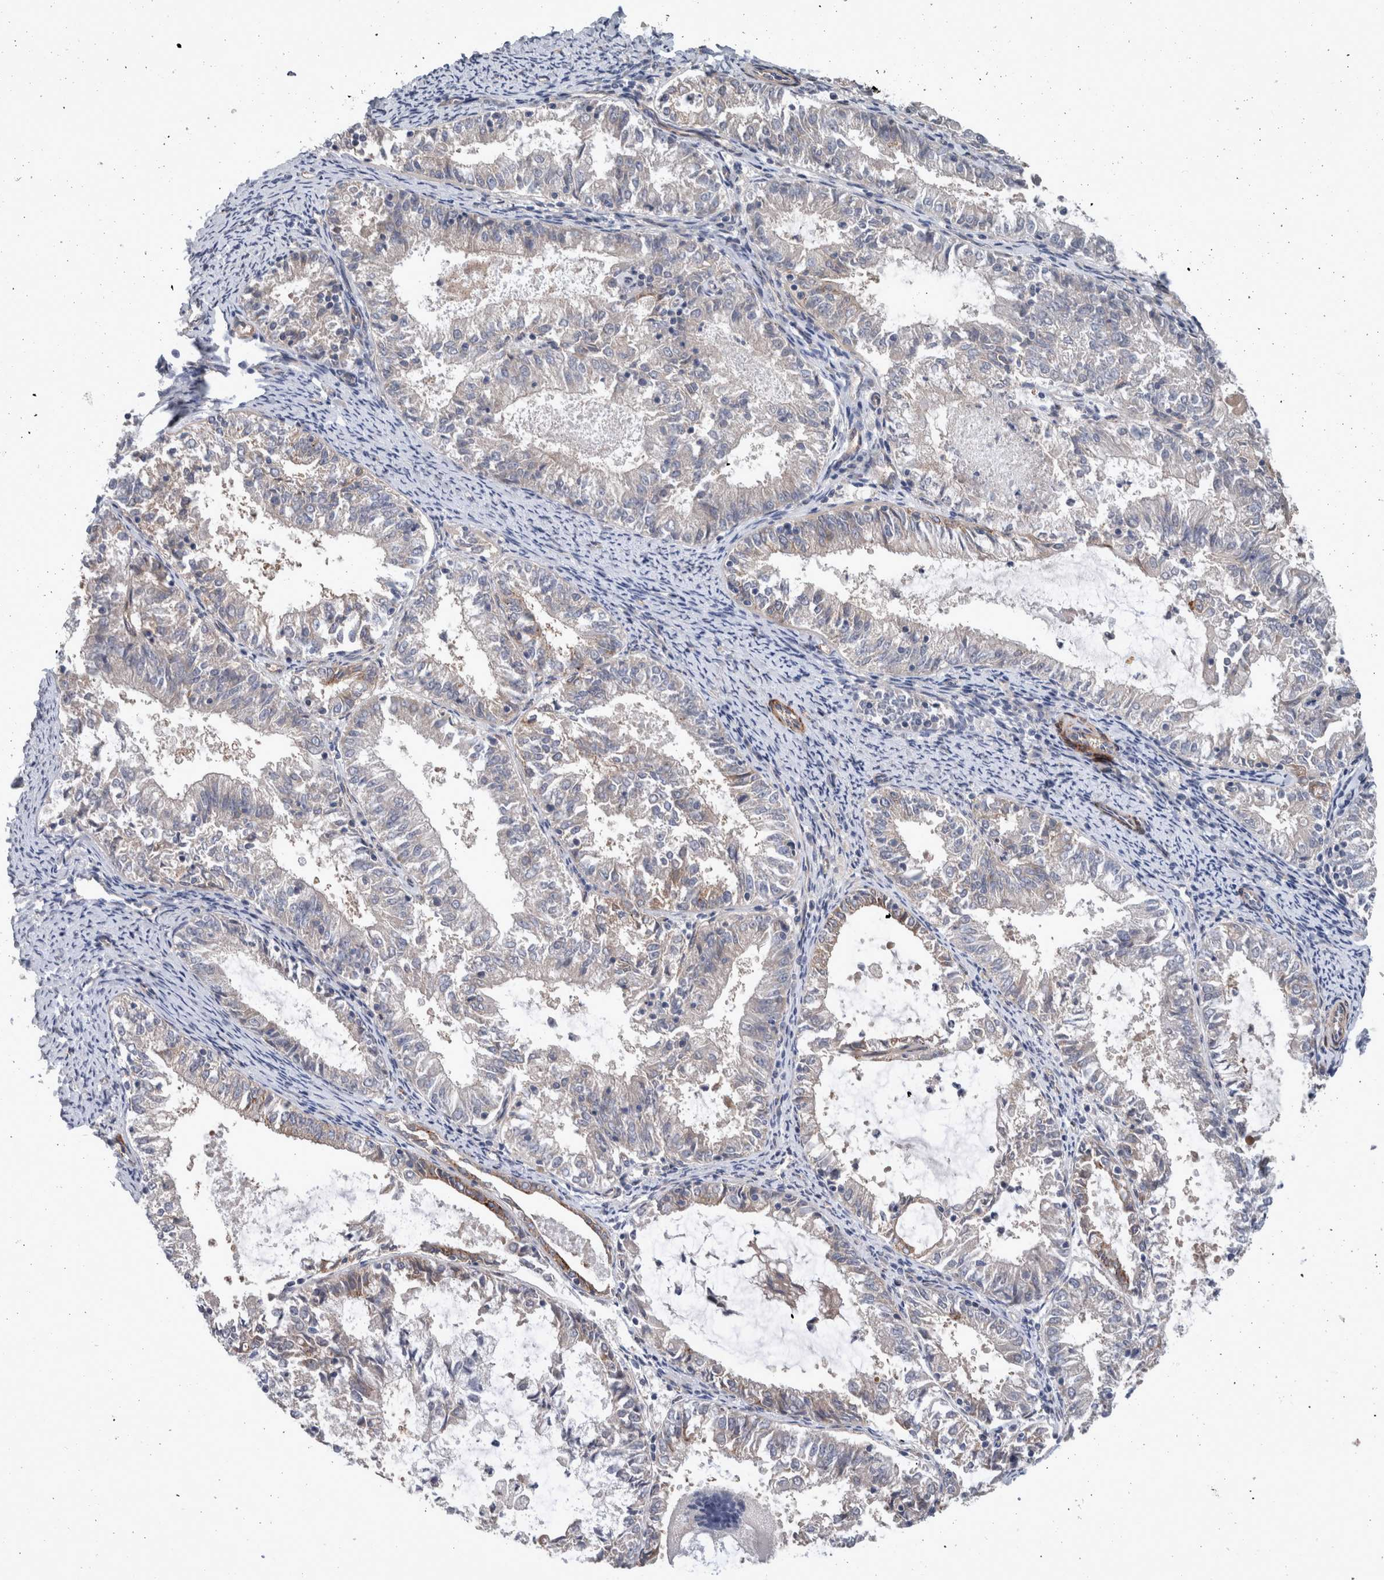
{"staining": {"intensity": "weak", "quantity": "<25%", "location": "cytoplasmic/membranous"}, "tissue": "endometrial cancer", "cell_type": "Tumor cells", "image_type": "cancer", "snomed": [{"axis": "morphology", "description": "Adenocarcinoma, NOS"}, {"axis": "topography", "description": "Endometrium"}], "caption": "This photomicrograph is of adenocarcinoma (endometrial) stained with IHC to label a protein in brown with the nuclei are counter-stained blue. There is no expression in tumor cells. (Immunohistochemistry, brightfield microscopy, high magnification).", "gene": "BCAM", "patient": {"sex": "female", "age": 57}}